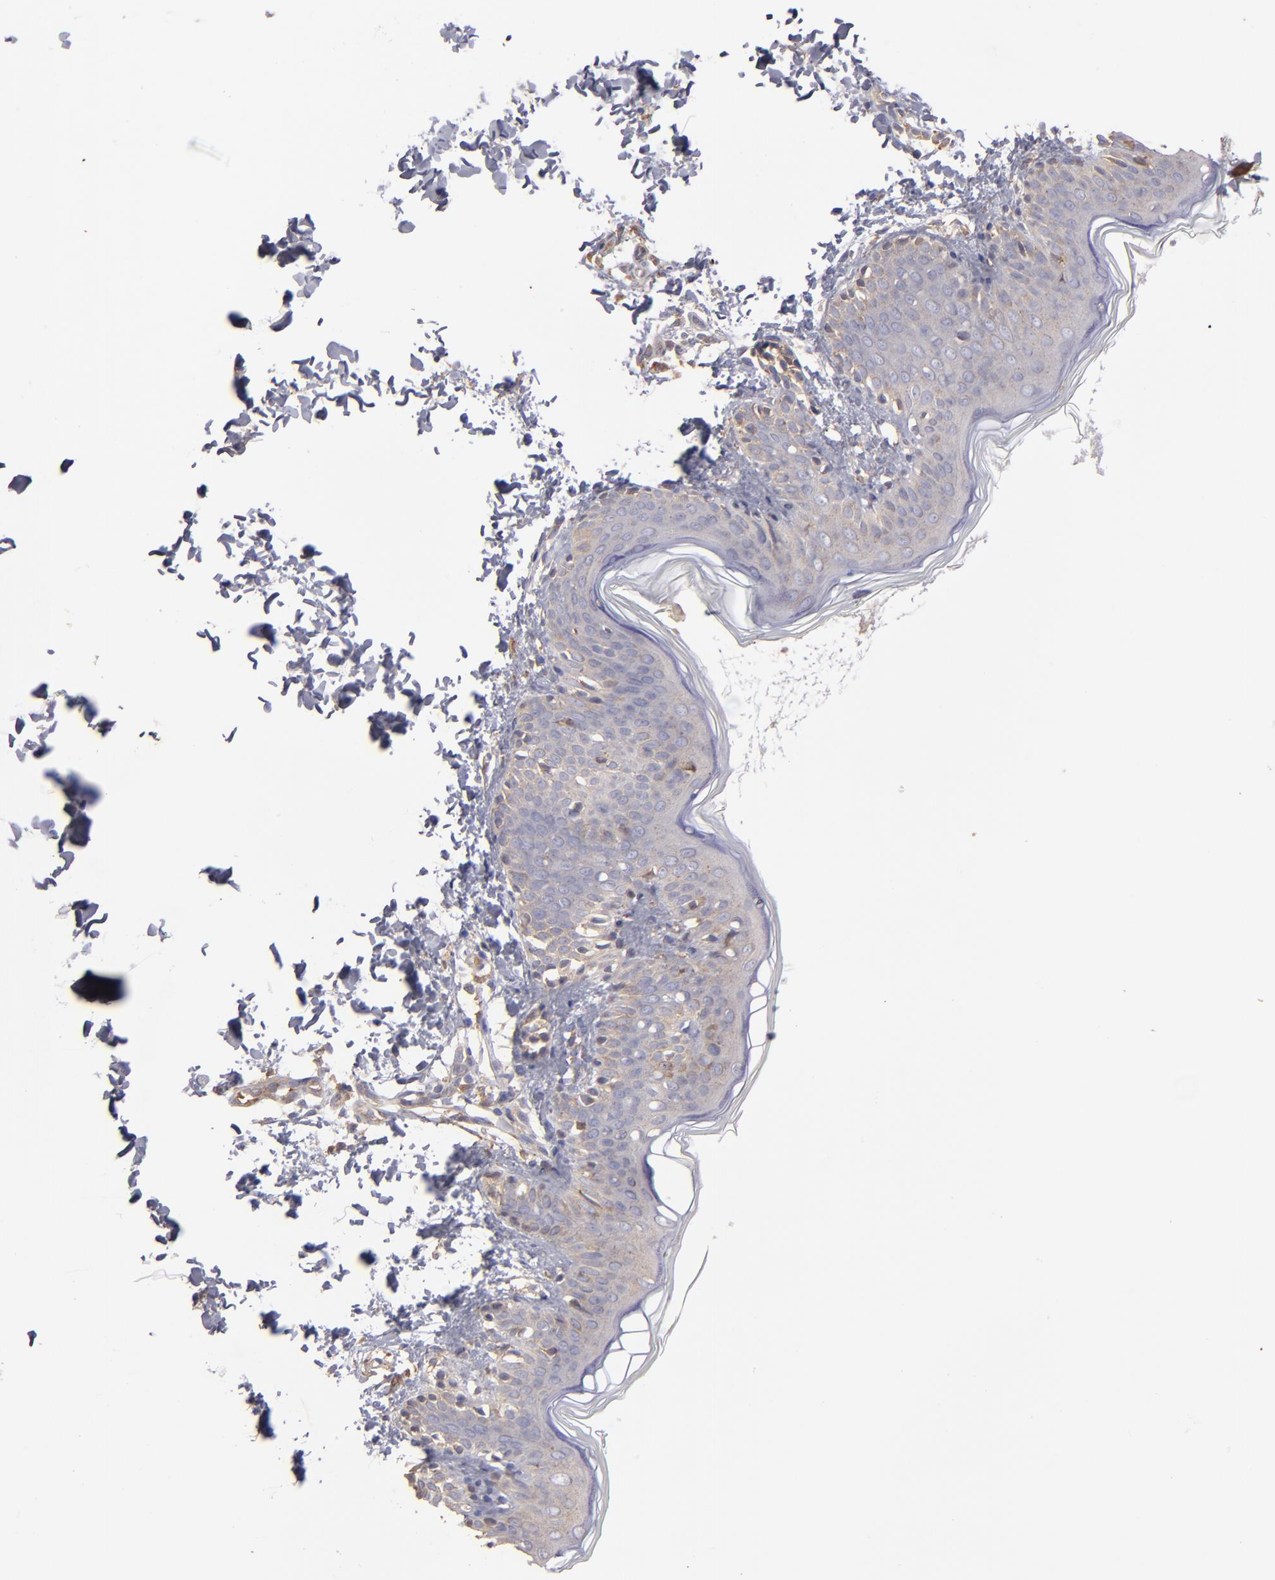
{"staining": {"intensity": "weak", "quantity": ">75%", "location": "cytoplasmic/membranous"}, "tissue": "skin", "cell_type": "Fibroblasts", "image_type": "normal", "snomed": [{"axis": "morphology", "description": "Normal tissue, NOS"}, {"axis": "topography", "description": "Skin"}], "caption": "An IHC image of benign tissue is shown. Protein staining in brown shows weak cytoplasmic/membranous positivity in skin within fibroblasts.", "gene": "NFKBIE", "patient": {"sex": "female", "age": 4}}